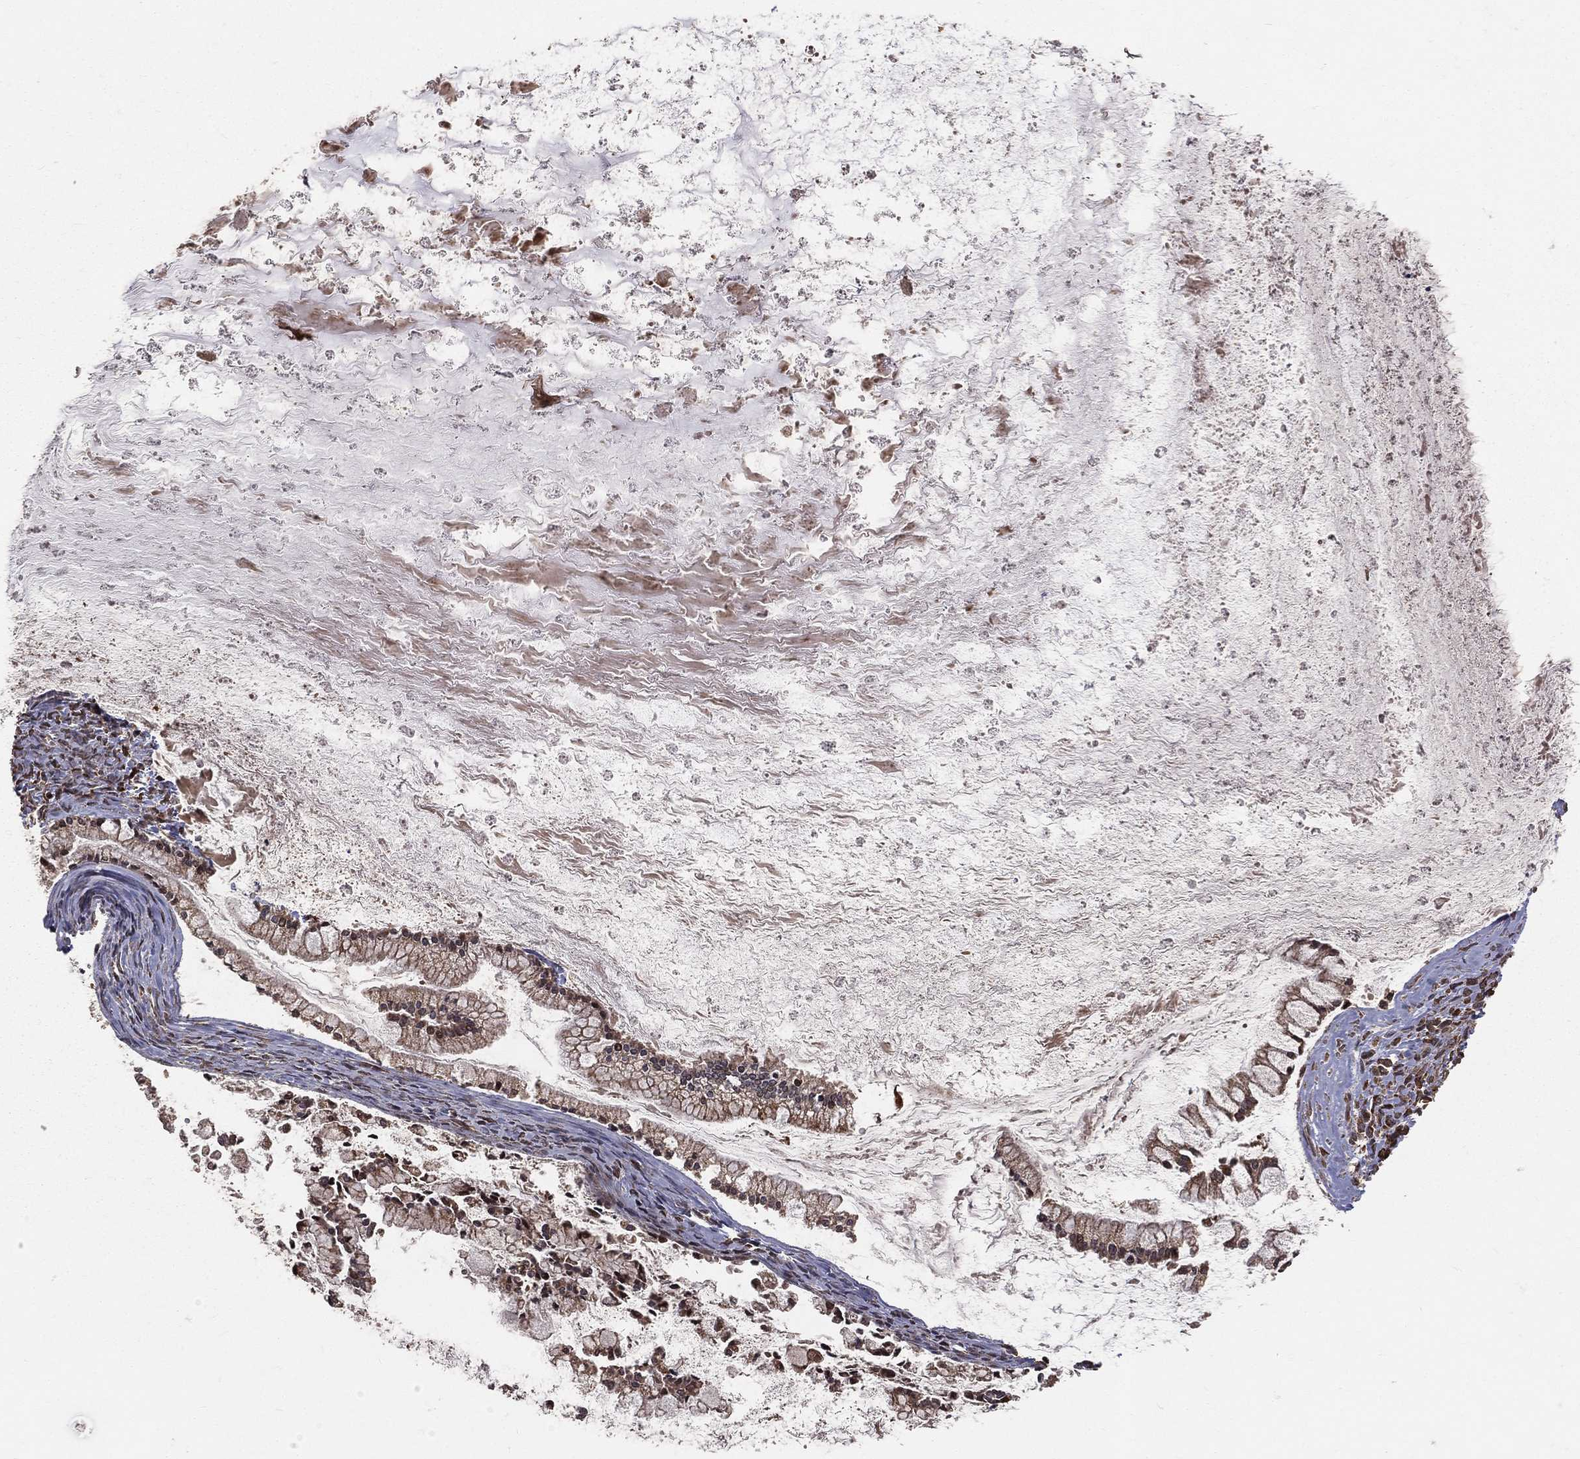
{"staining": {"intensity": "moderate", "quantity": "25%-75%", "location": "cytoplasmic/membranous,nuclear"}, "tissue": "ovarian cancer", "cell_type": "Tumor cells", "image_type": "cancer", "snomed": [{"axis": "morphology", "description": "Cystadenocarcinoma, mucinous, NOS"}, {"axis": "topography", "description": "Ovary"}], "caption": "Ovarian cancer (mucinous cystadenocarcinoma) stained with DAB IHC reveals medium levels of moderate cytoplasmic/membranous and nuclear expression in about 25%-75% of tumor cells.", "gene": "MAPK1", "patient": {"sex": "female", "age": 67}}